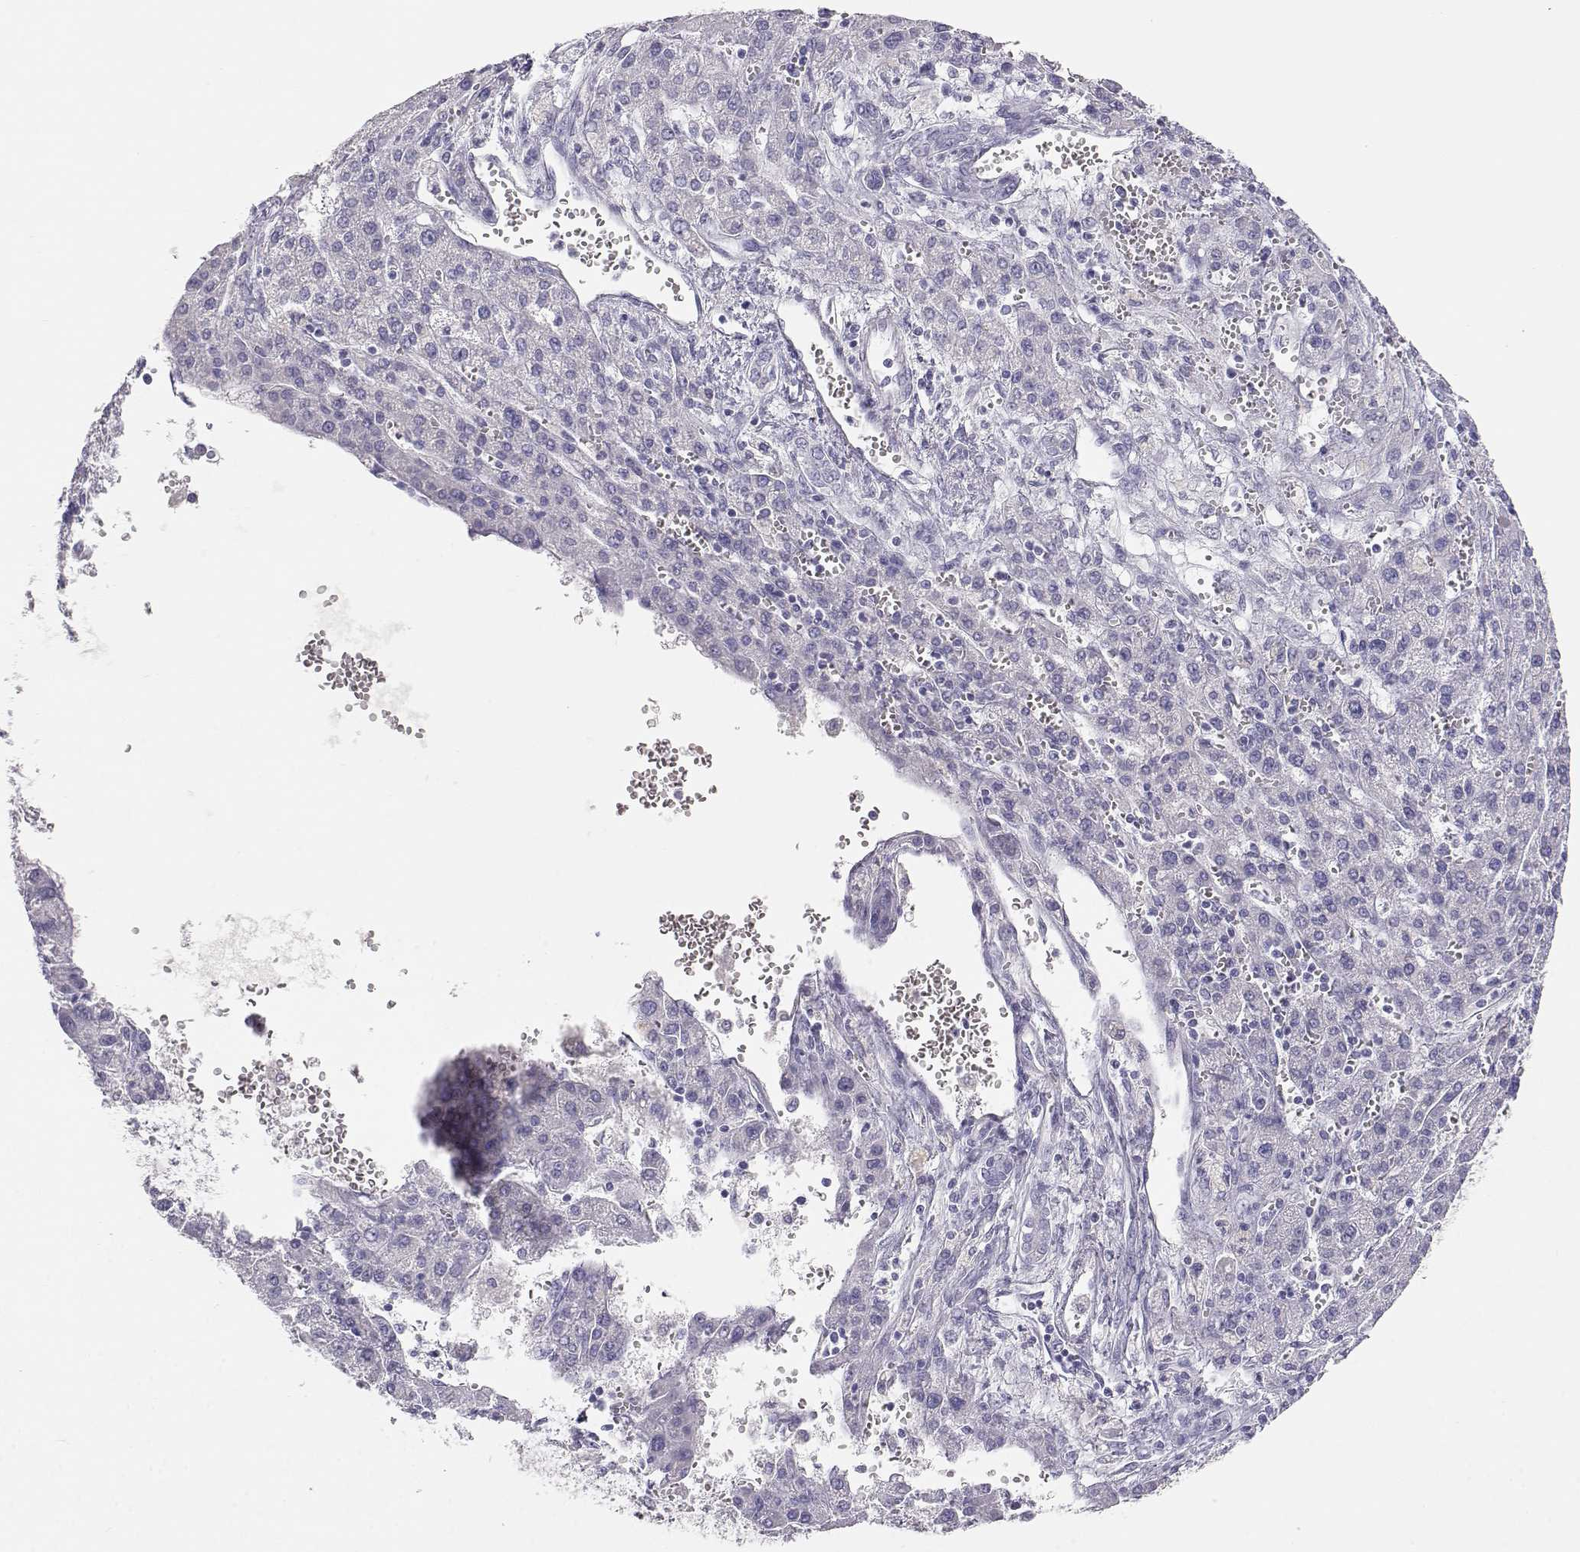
{"staining": {"intensity": "negative", "quantity": "none", "location": "none"}, "tissue": "liver cancer", "cell_type": "Tumor cells", "image_type": "cancer", "snomed": [{"axis": "morphology", "description": "Carcinoma, Hepatocellular, NOS"}, {"axis": "topography", "description": "Liver"}], "caption": "This is an immunohistochemistry (IHC) photomicrograph of human hepatocellular carcinoma (liver). There is no expression in tumor cells.", "gene": "GPR174", "patient": {"sex": "female", "age": 70}}